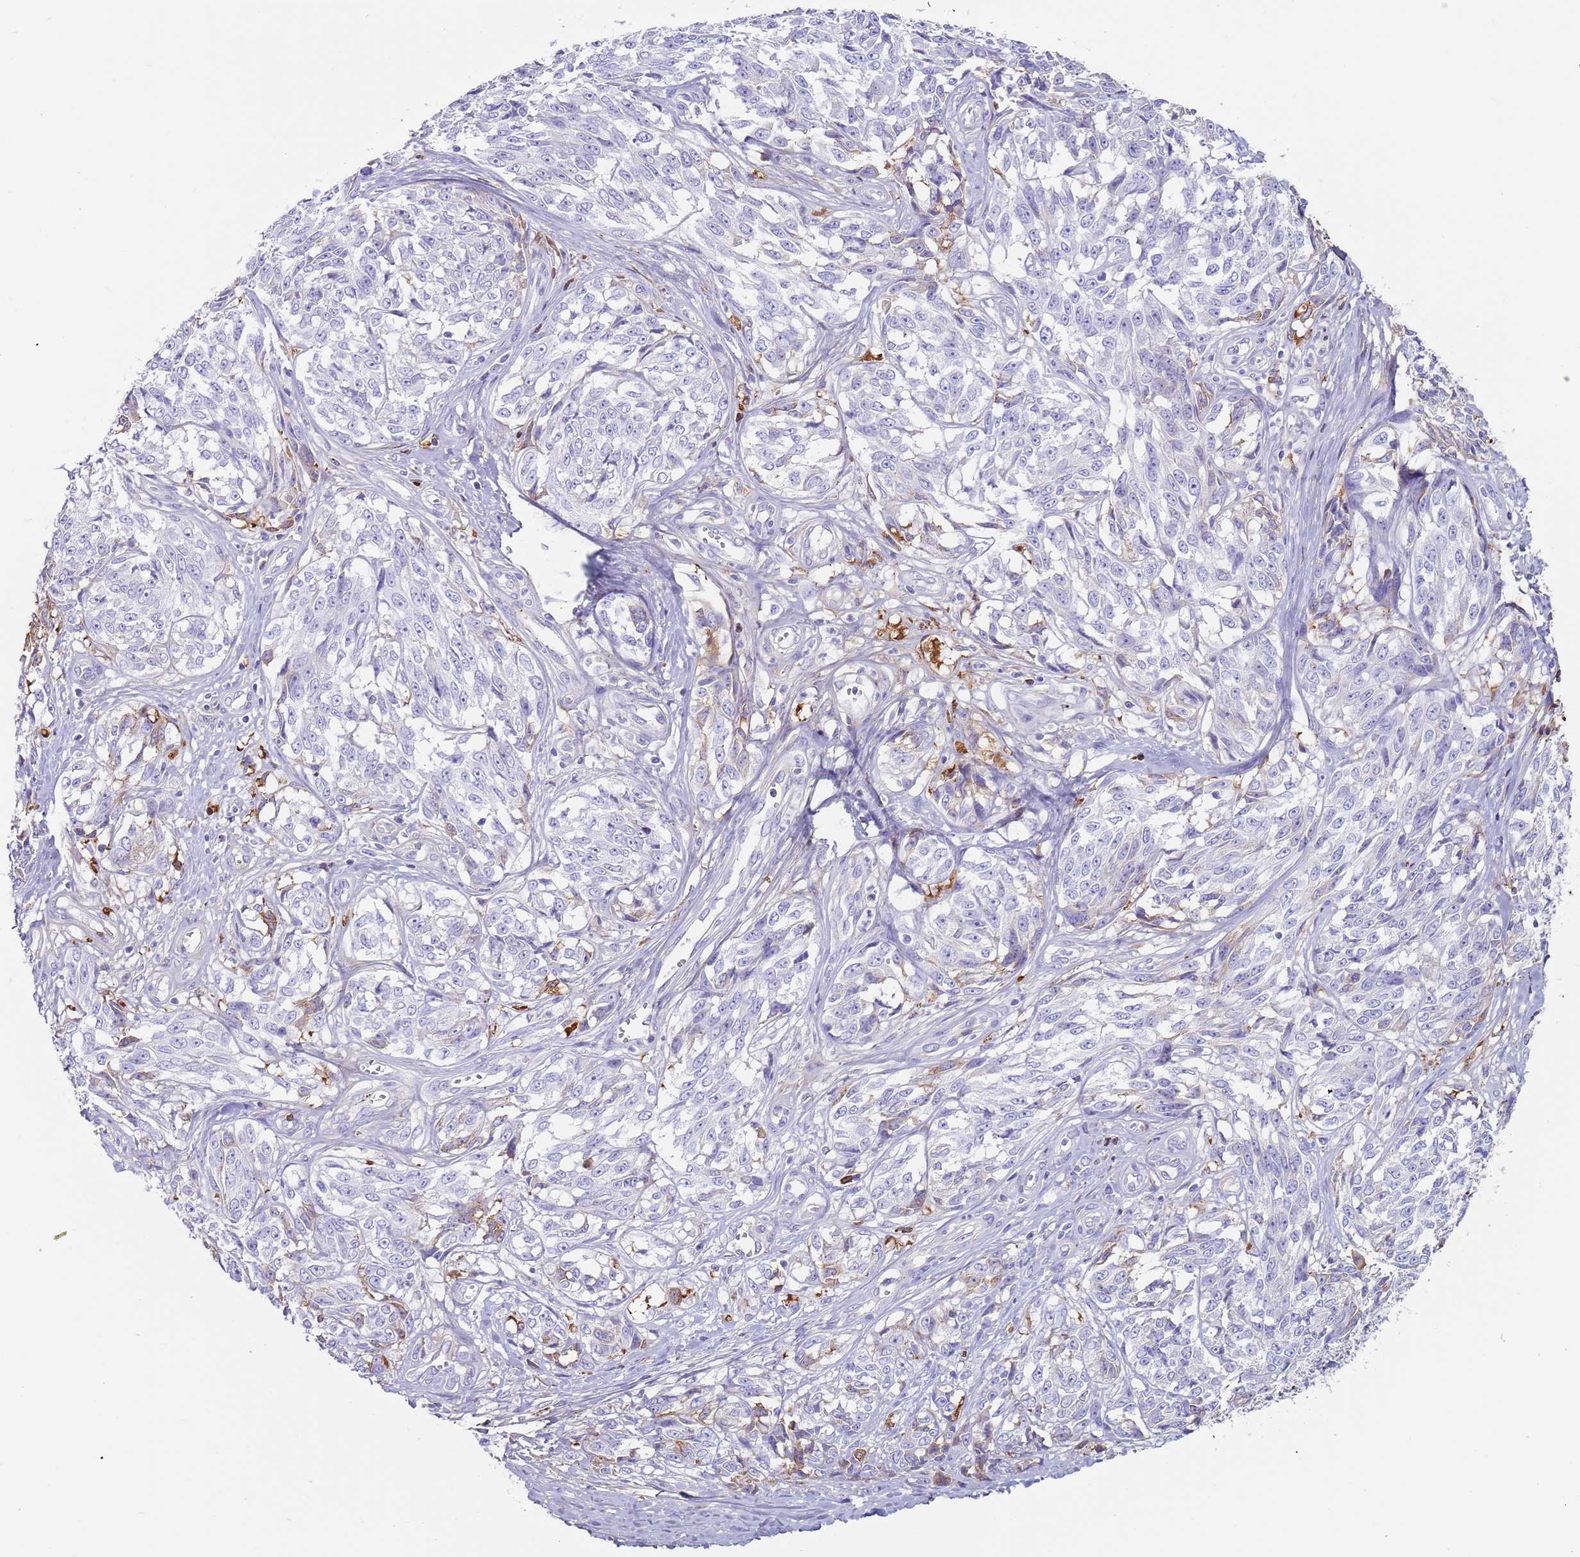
{"staining": {"intensity": "negative", "quantity": "none", "location": "none"}, "tissue": "melanoma", "cell_type": "Tumor cells", "image_type": "cancer", "snomed": [{"axis": "morphology", "description": "Malignant melanoma, NOS"}, {"axis": "topography", "description": "Skin"}], "caption": "An immunohistochemistry micrograph of malignant melanoma is shown. There is no staining in tumor cells of malignant melanoma.", "gene": "CYSLTR2", "patient": {"sex": "female", "age": 64}}